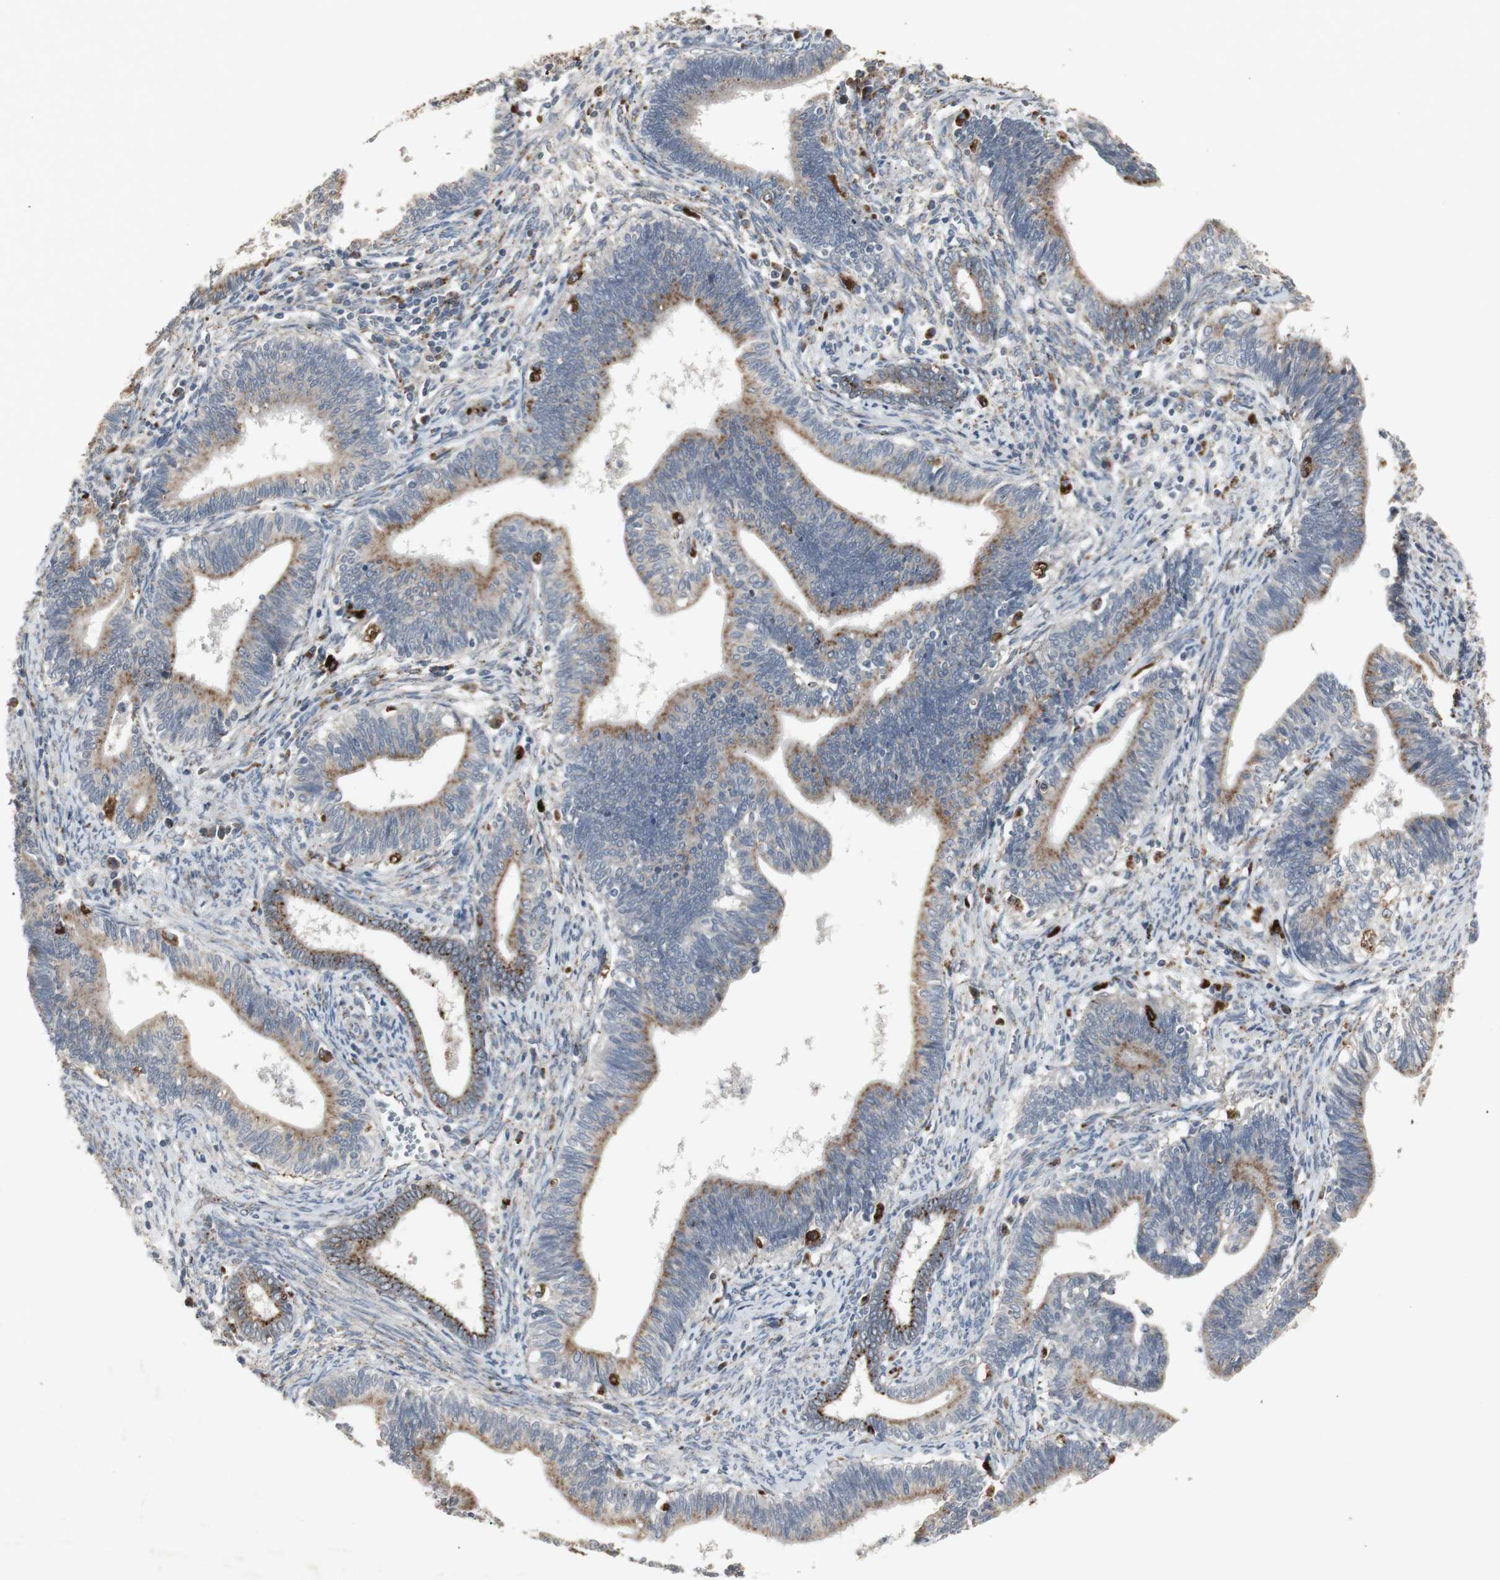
{"staining": {"intensity": "strong", "quantity": ">75%", "location": "cytoplasmic/membranous"}, "tissue": "cervical cancer", "cell_type": "Tumor cells", "image_type": "cancer", "snomed": [{"axis": "morphology", "description": "Adenocarcinoma, NOS"}, {"axis": "topography", "description": "Cervix"}], "caption": "DAB (3,3'-diaminobenzidine) immunohistochemical staining of human adenocarcinoma (cervical) shows strong cytoplasmic/membranous protein expression in about >75% of tumor cells. The staining was performed using DAB (3,3'-diaminobenzidine) to visualize the protein expression in brown, while the nuclei were stained in blue with hematoxylin (Magnification: 20x).", "gene": "GBA1", "patient": {"sex": "female", "age": 44}}